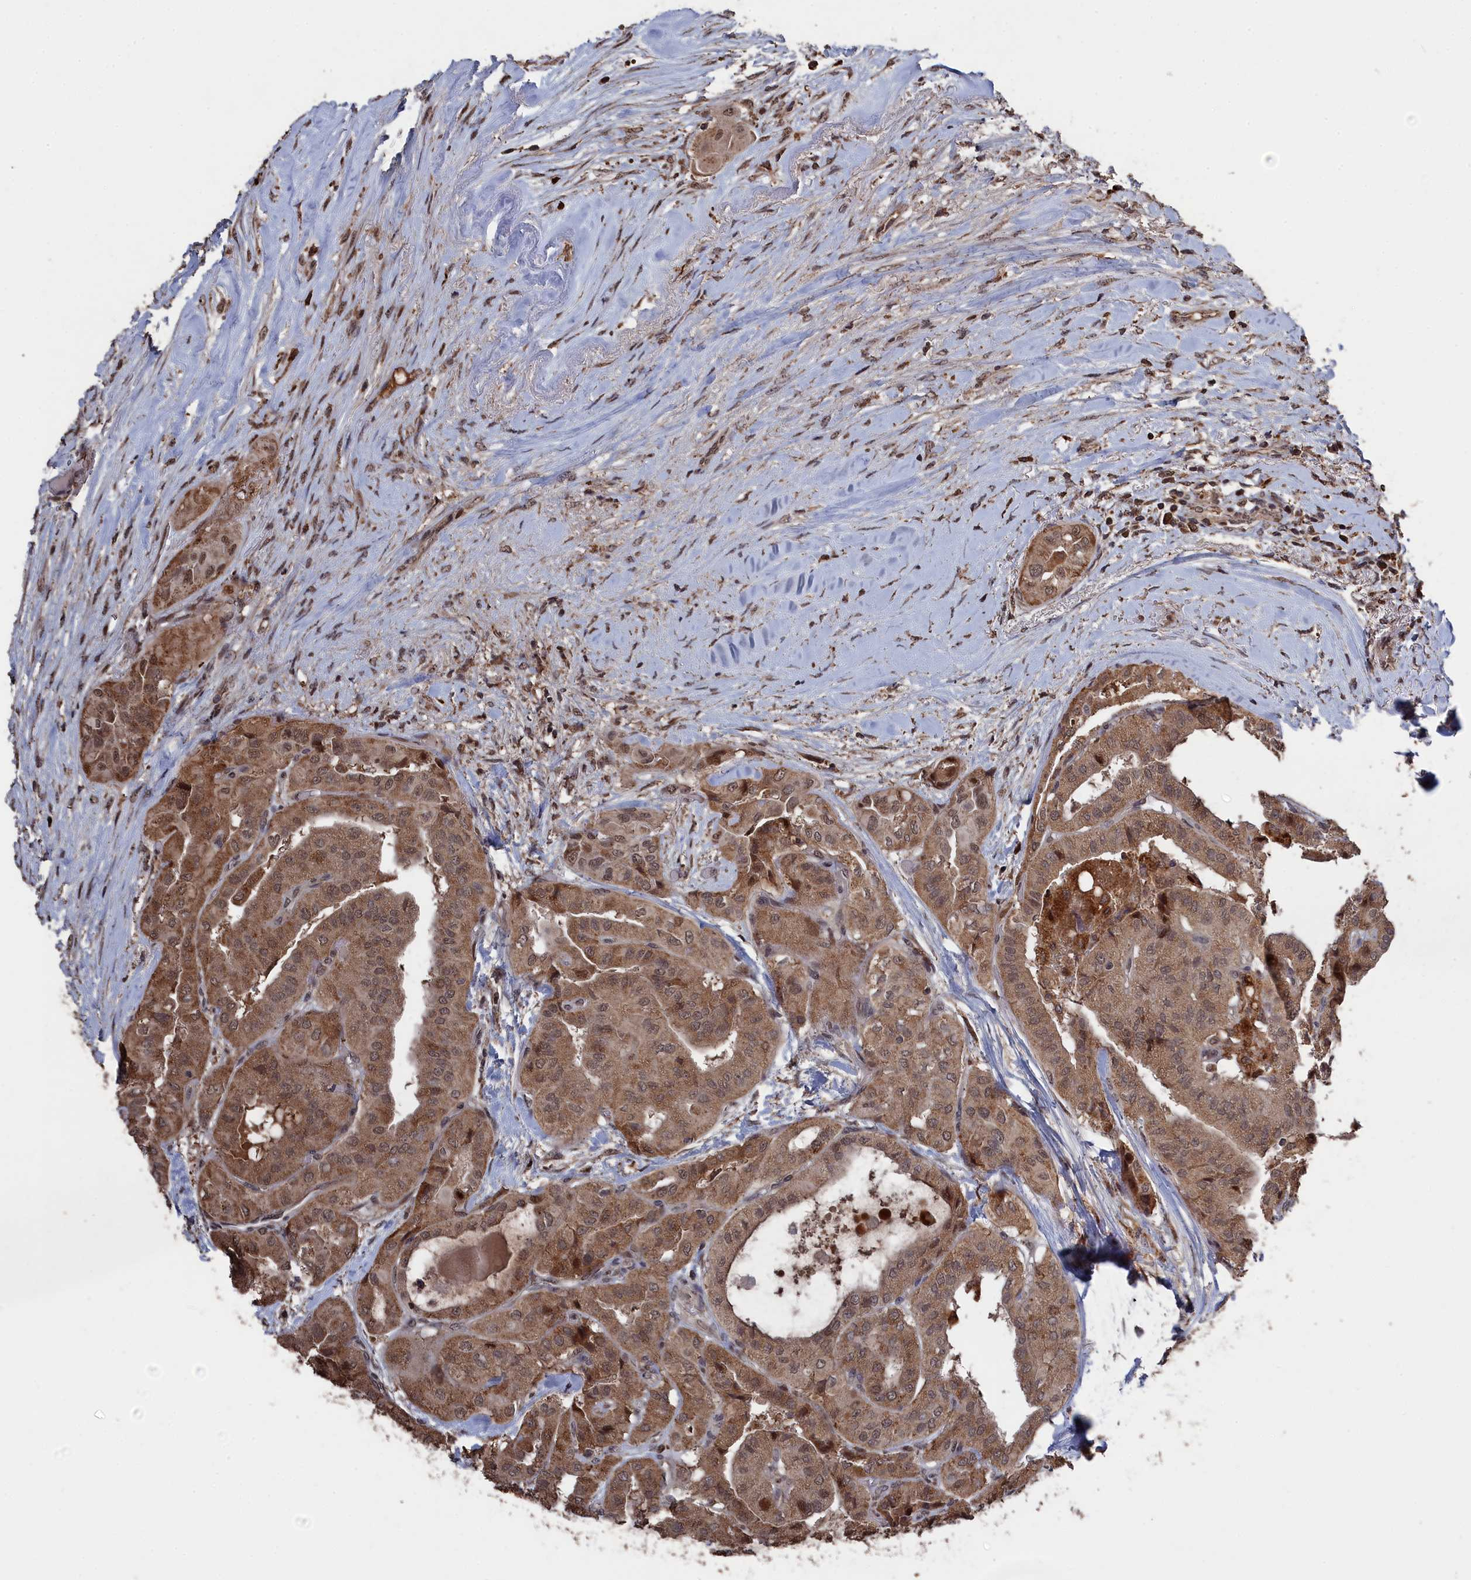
{"staining": {"intensity": "moderate", "quantity": ">75%", "location": "cytoplasmic/membranous,nuclear"}, "tissue": "thyroid cancer", "cell_type": "Tumor cells", "image_type": "cancer", "snomed": [{"axis": "morphology", "description": "Papillary adenocarcinoma, NOS"}, {"axis": "topography", "description": "Thyroid gland"}], "caption": "Protein expression analysis of human thyroid papillary adenocarcinoma reveals moderate cytoplasmic/membranous and nuclear expression in about >75% of tumor cells.", "gene": "CEACAM21", "patient": {"sex": "female", "age": 59}}